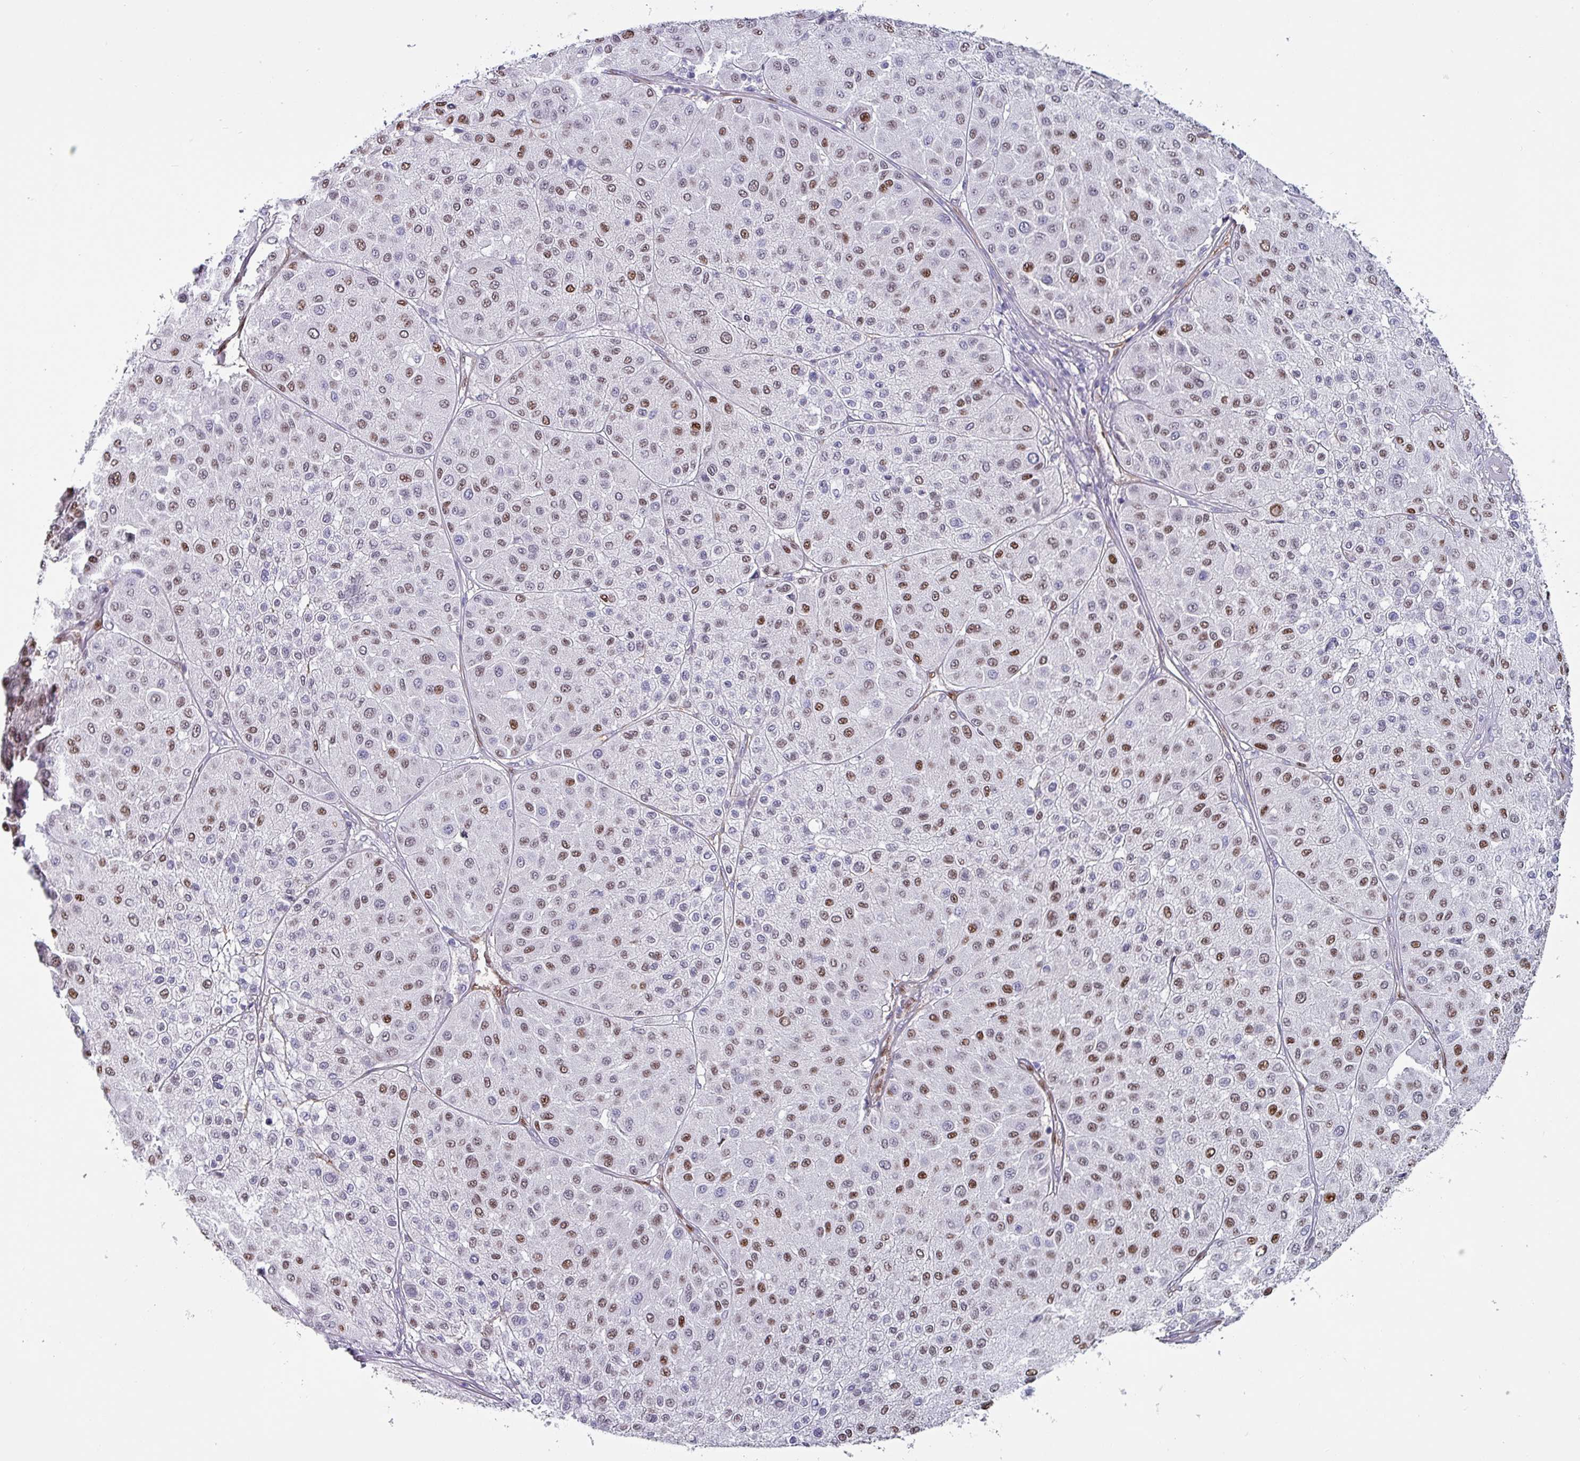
{"staining": {"intensity": "moderate", "quantity": "25%-75%", "location": "nuclear"}, "tissue": "melanoma", "cell_type": "Tumor cells", "image_type": "cancer", "snomed": [{"axis": "morphology", "description": "Malignant melanoma, Metastatic site"}, {"axis": "topography", "description": "Smooth muscle"}], "caption": "Immunohistochemical staining of malignant melanoma (metastatic site) exhibits moderate nuclear protein staining in about 25%-75% of tumor cells.", "gene": "ZNF816-ZNF321P", "patient": {"sex": "male", "age": 41}}